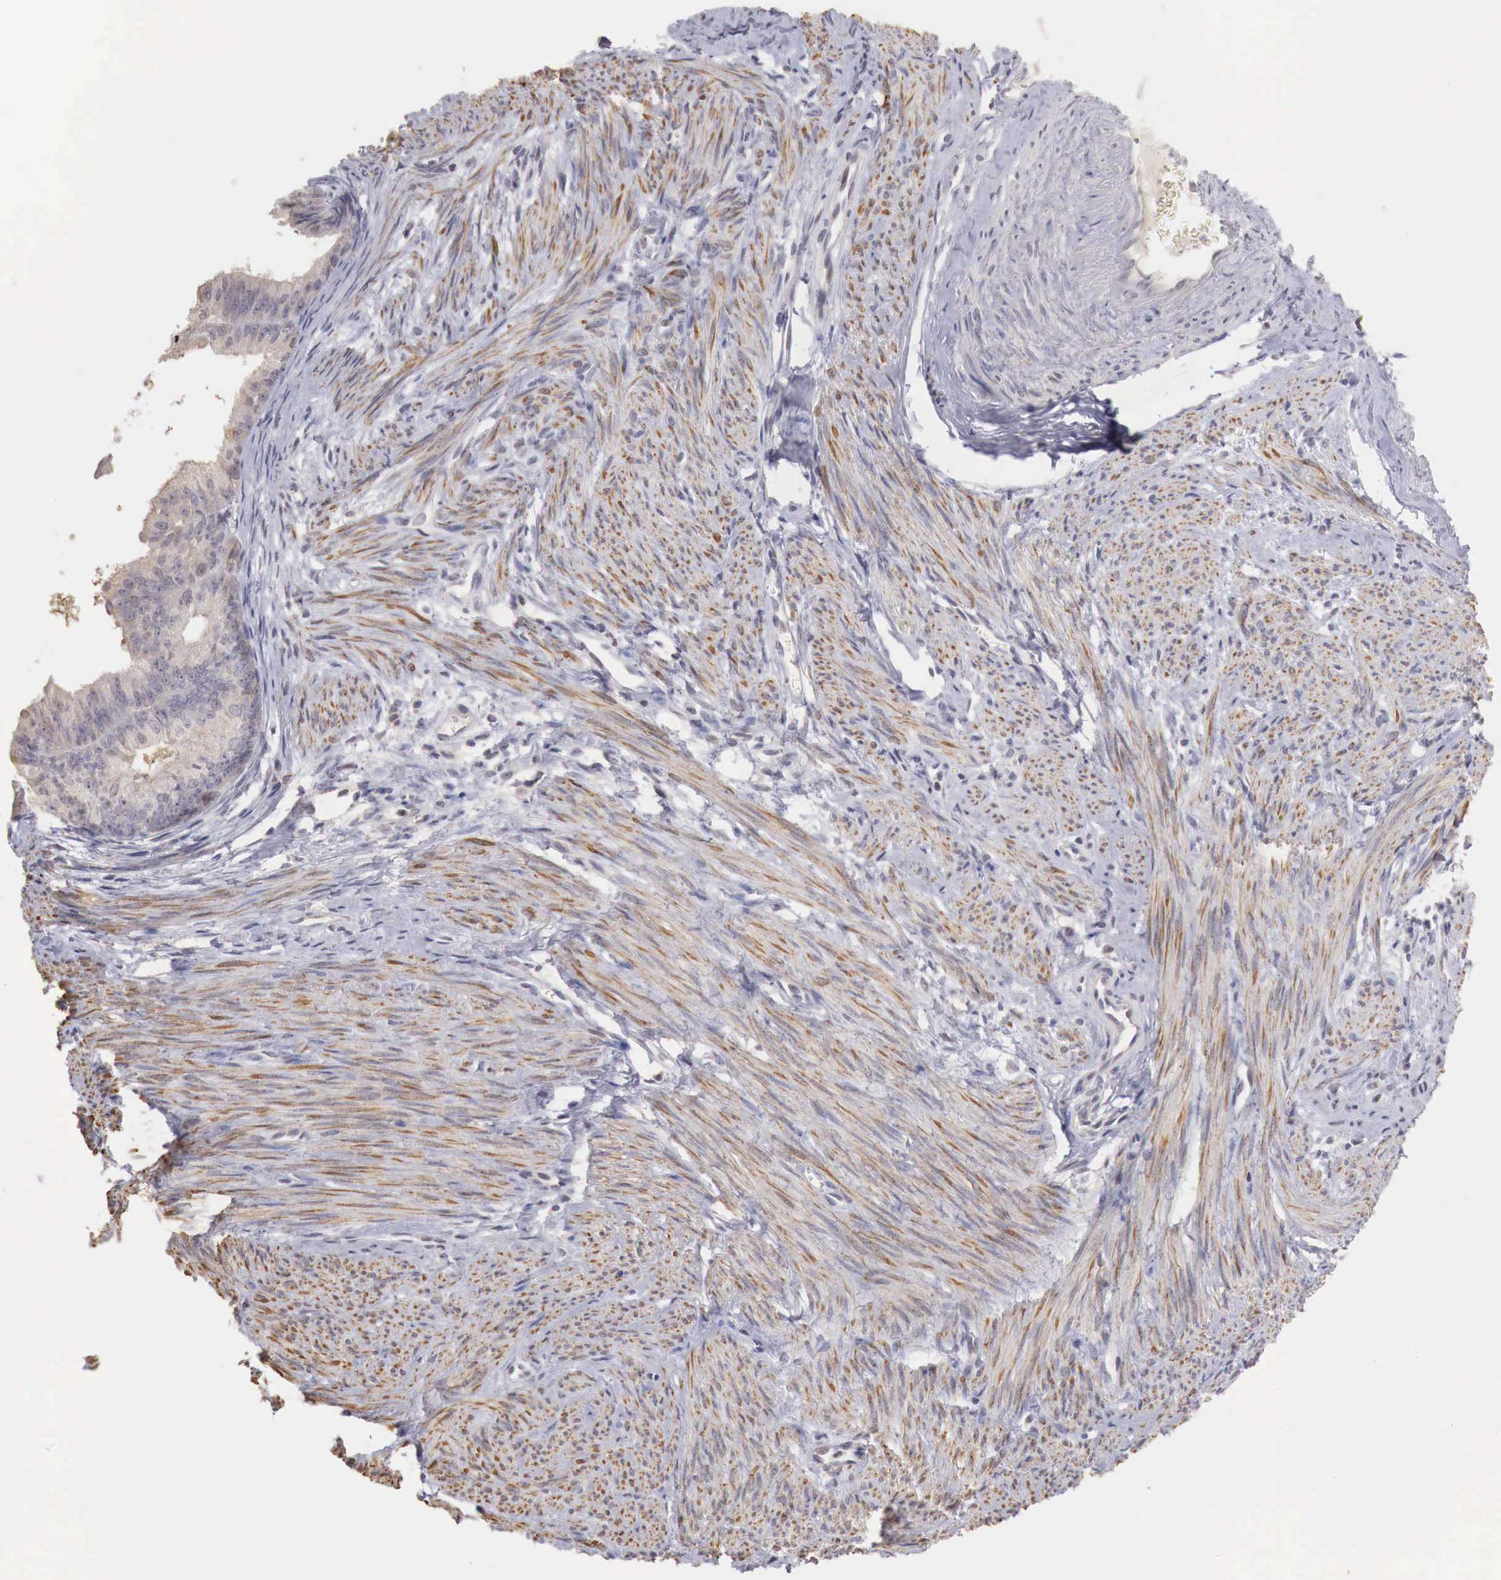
{"staining": {"intensity": "weak", "quantity": ">75%", "location": "cytoplasmic/membranous"}, "tissue": "endometrial cancer", "cell_type": "Tumor cells", "image_type": "cancer", "snomed": [{"axis": "morphology", "description": "Adenocarcinoma, NOS"}, {"axis": "topography", "description": "Endometrium"}], "caption": "Endometrial cancer stained with a protein marker displays weak staining in tumor cells.", "gene": "TBC1D9", "patient": {"sex": "female", "age": 76}}